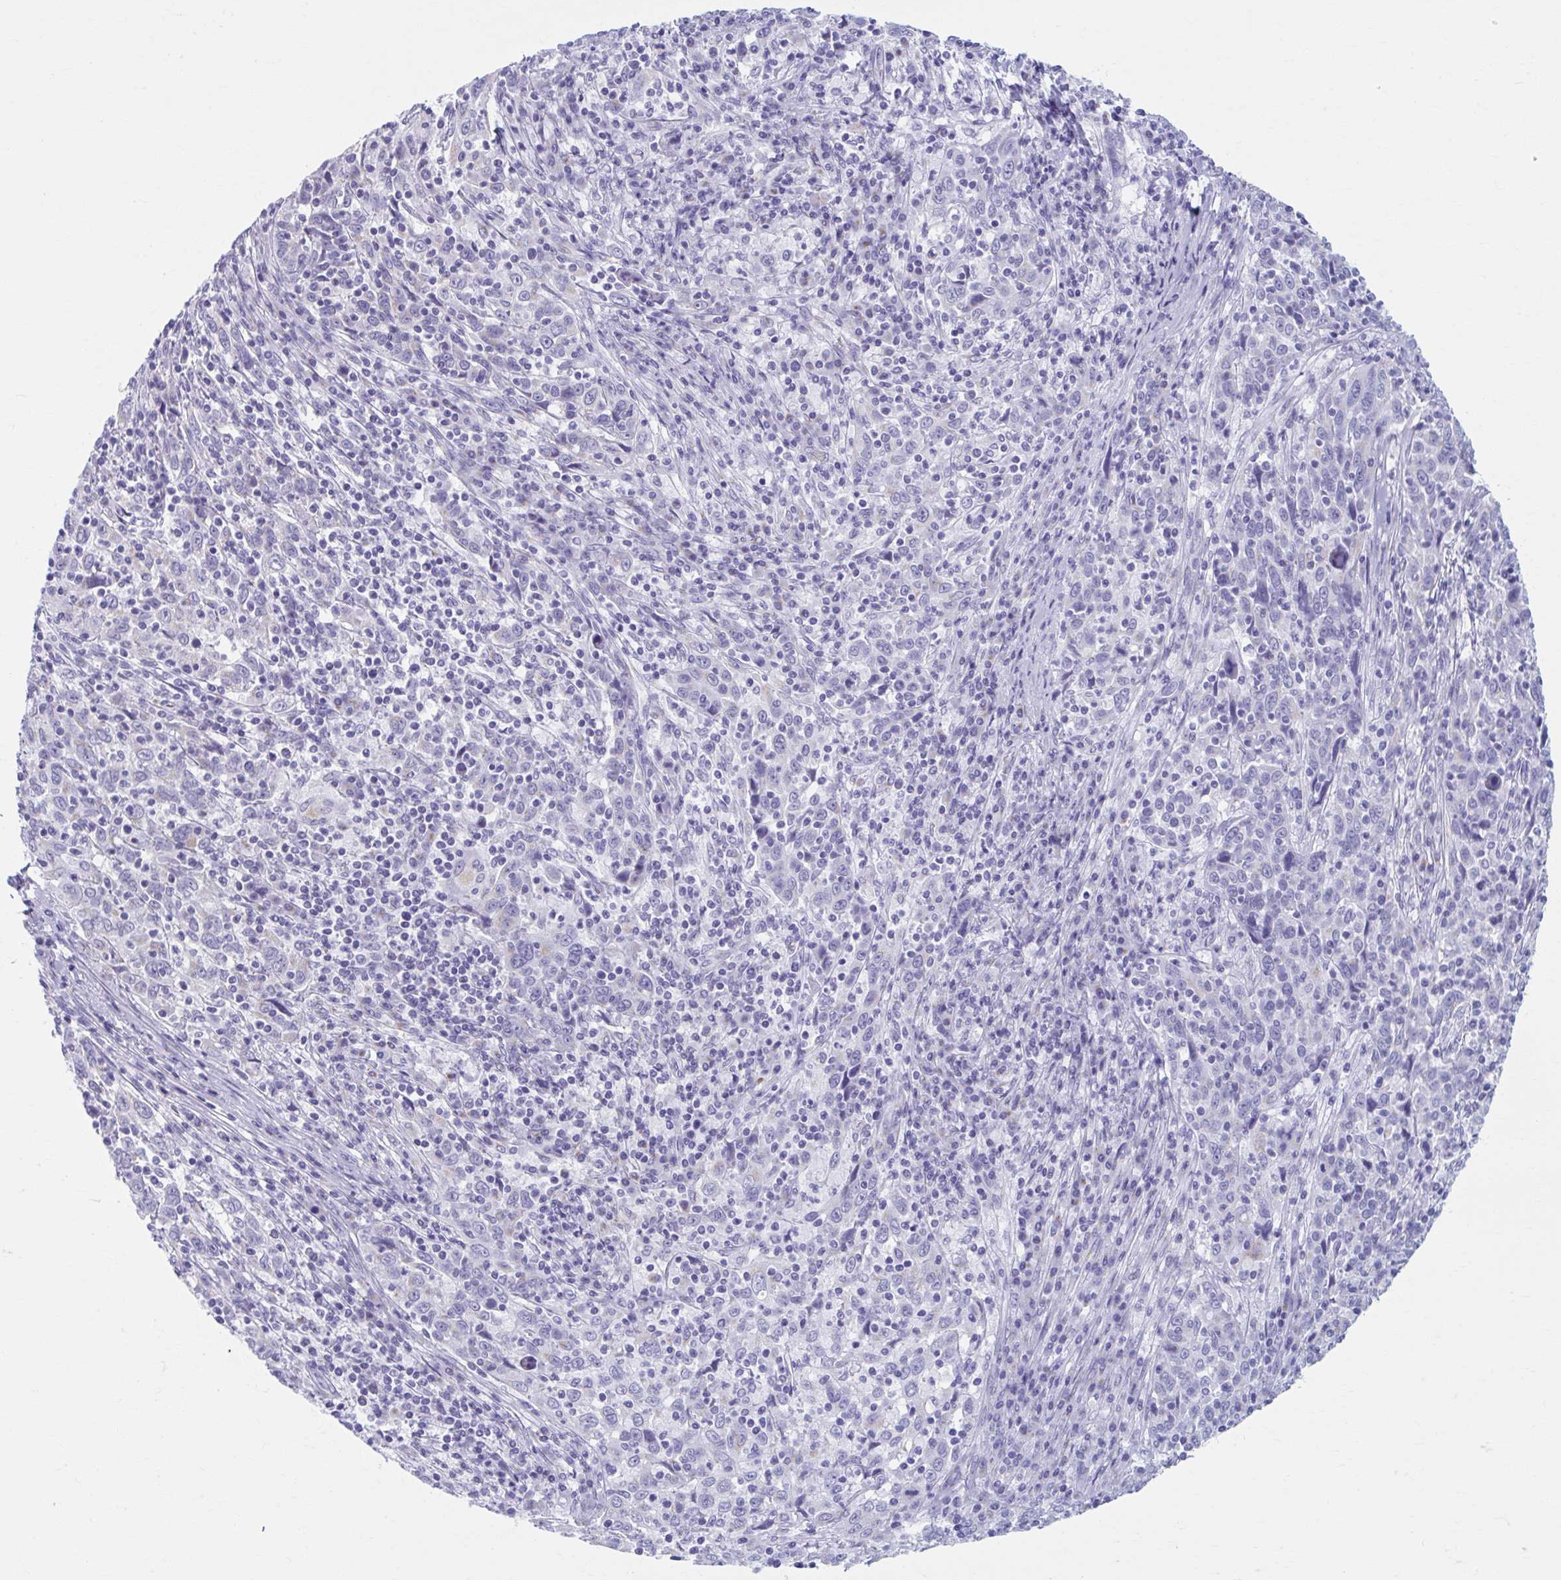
{"staining": {"intensity": "negative", "quantity": "none", "location": "none"}, "tissue": "cervical cancer", "cell_type": "Tumor cells", "image_type": "cancer", "snomed": [{"axis": "morphology", "description": "Squamous cell carcinoma, NOS"}, {"axis": "topography", "description": "Cervix"}], "caption": "This is a micrograph of immunohistochemistry (IHC) staining of cervical cancer, which shows no positivity in tumor cells. (DAB (3,3'-diaminobenzidine) IHC with hematoxylin counter stain).", "gene": "KCNE2", "patient": {"sex": "female", "age": 46}}